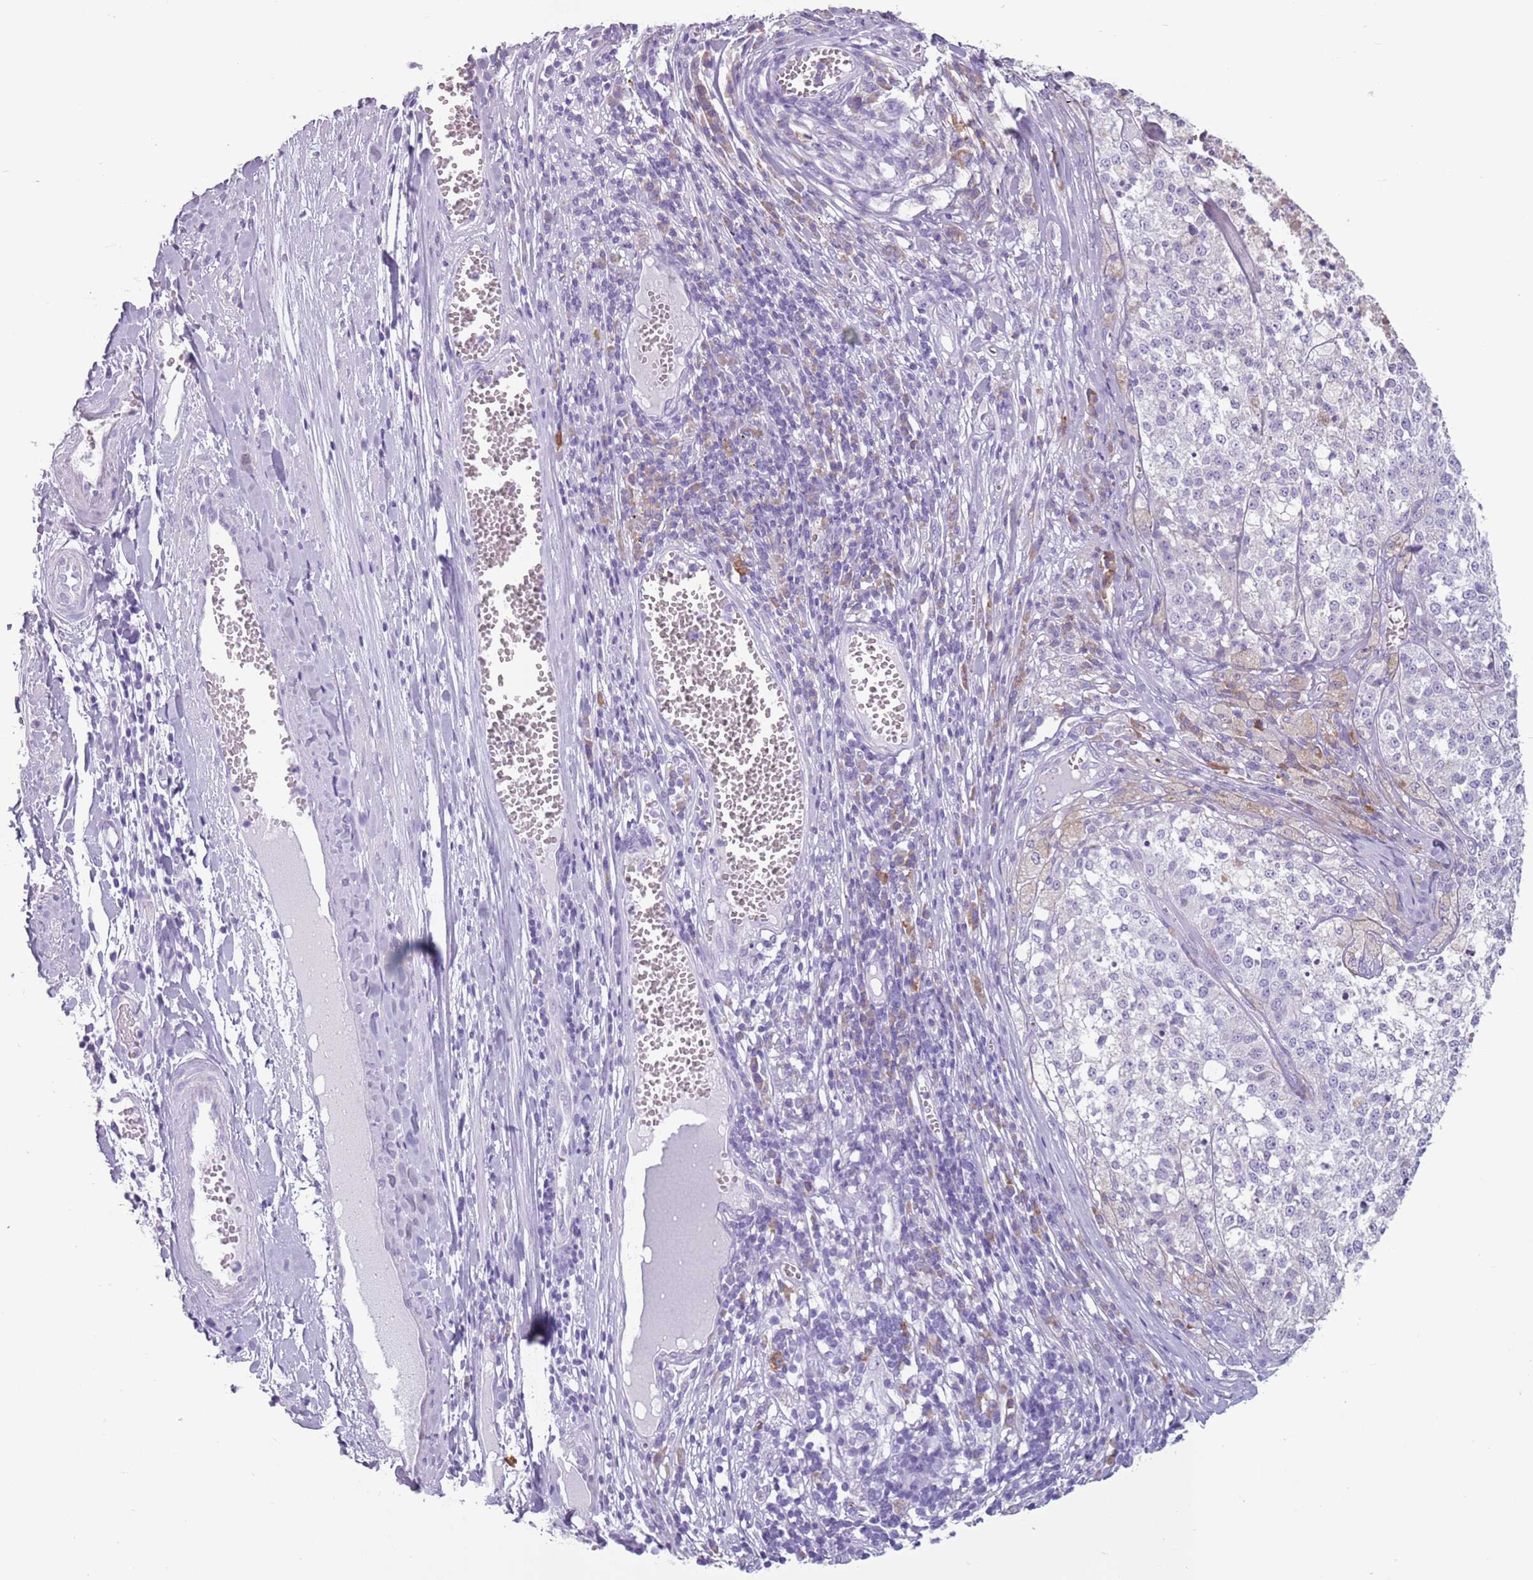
{"staining": {"intensity": "negative", "quantity": "none", "location": "none"}, "tissue": "melanoma", "cell_type": "Tumor cells", "image_type": "cancer", "snomed": [{"axis": "morphology", "description": "Malignant melanoma, NOS"}, {"axis": "topography", "description": "Skin"}], "caption": "Immunohistochemistry photomicrograph of neoplastic tissue: melanoma stained with DAB exhibits no significant protein positivity in tumor cells. (DAB (3,3'-diaminobenzidine) immunohistochemistry with hematoxylin counter stain).", "gene": "HYOU1", "patient": {"sex": "female", "age": 64}}